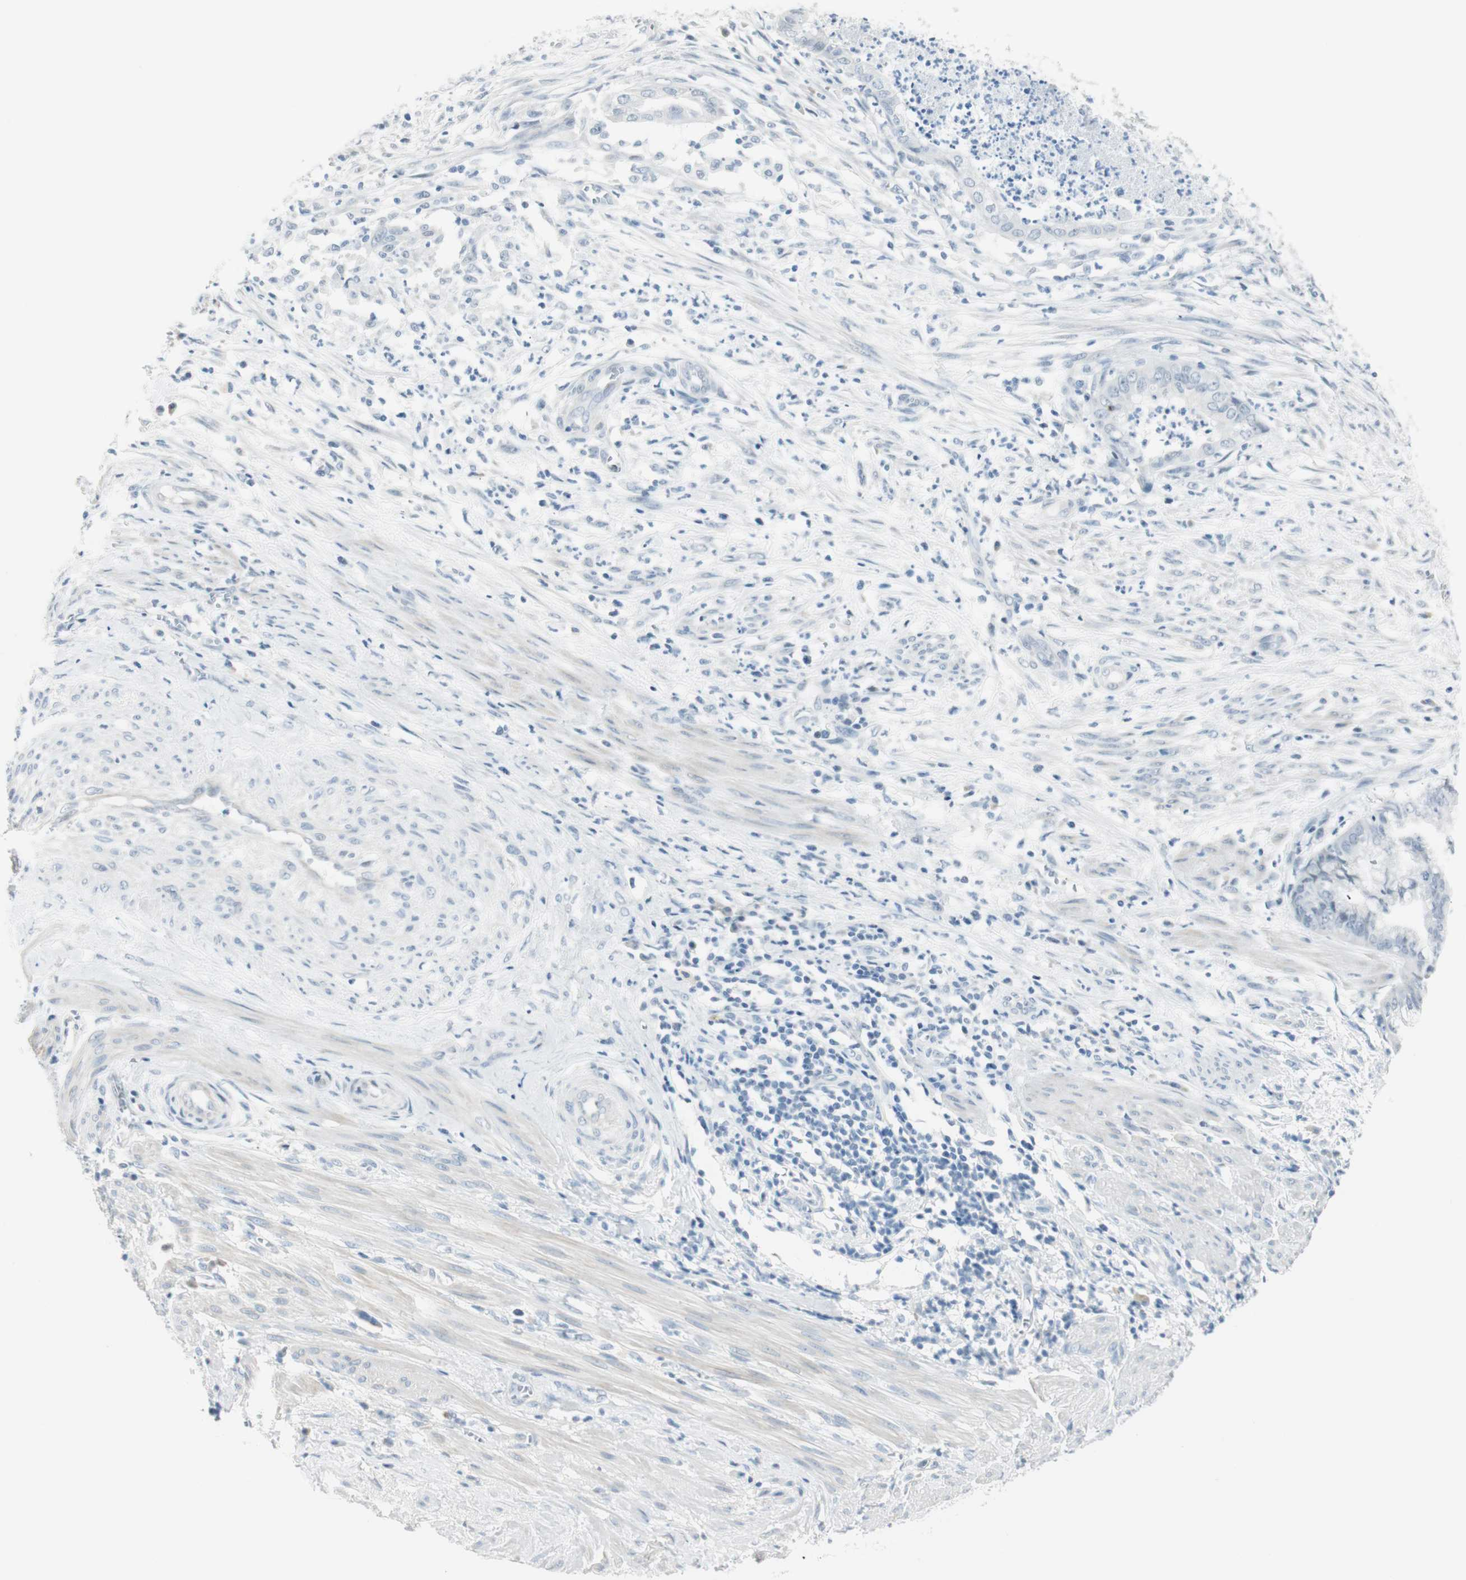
{"staining": {"intensity": "negative", "quantity": "none", "location": "none"}, "tissue": "endometrial cancer", "cell_type": "Tumor cells", "image_type": "cancer", "snomed": [{"axis": "morphology", "description": "Necrosis, NOS"}, {"axis": "morphology", "description": "Adenocarcinoma, NOS"}, {"axis": "topography", "description": "Endometrium"}], "caption": "Immunohistochemical staining of endometrial cancer shows no significant staining in tumor cells. The staining was performed using DAB to visualize the protein expression in brown, while the nuclei were stained in blue with hematoxylin (Magnification: 20x).", "gene": "MLLT10", "patient": {"sex": "female", "age": 79}}